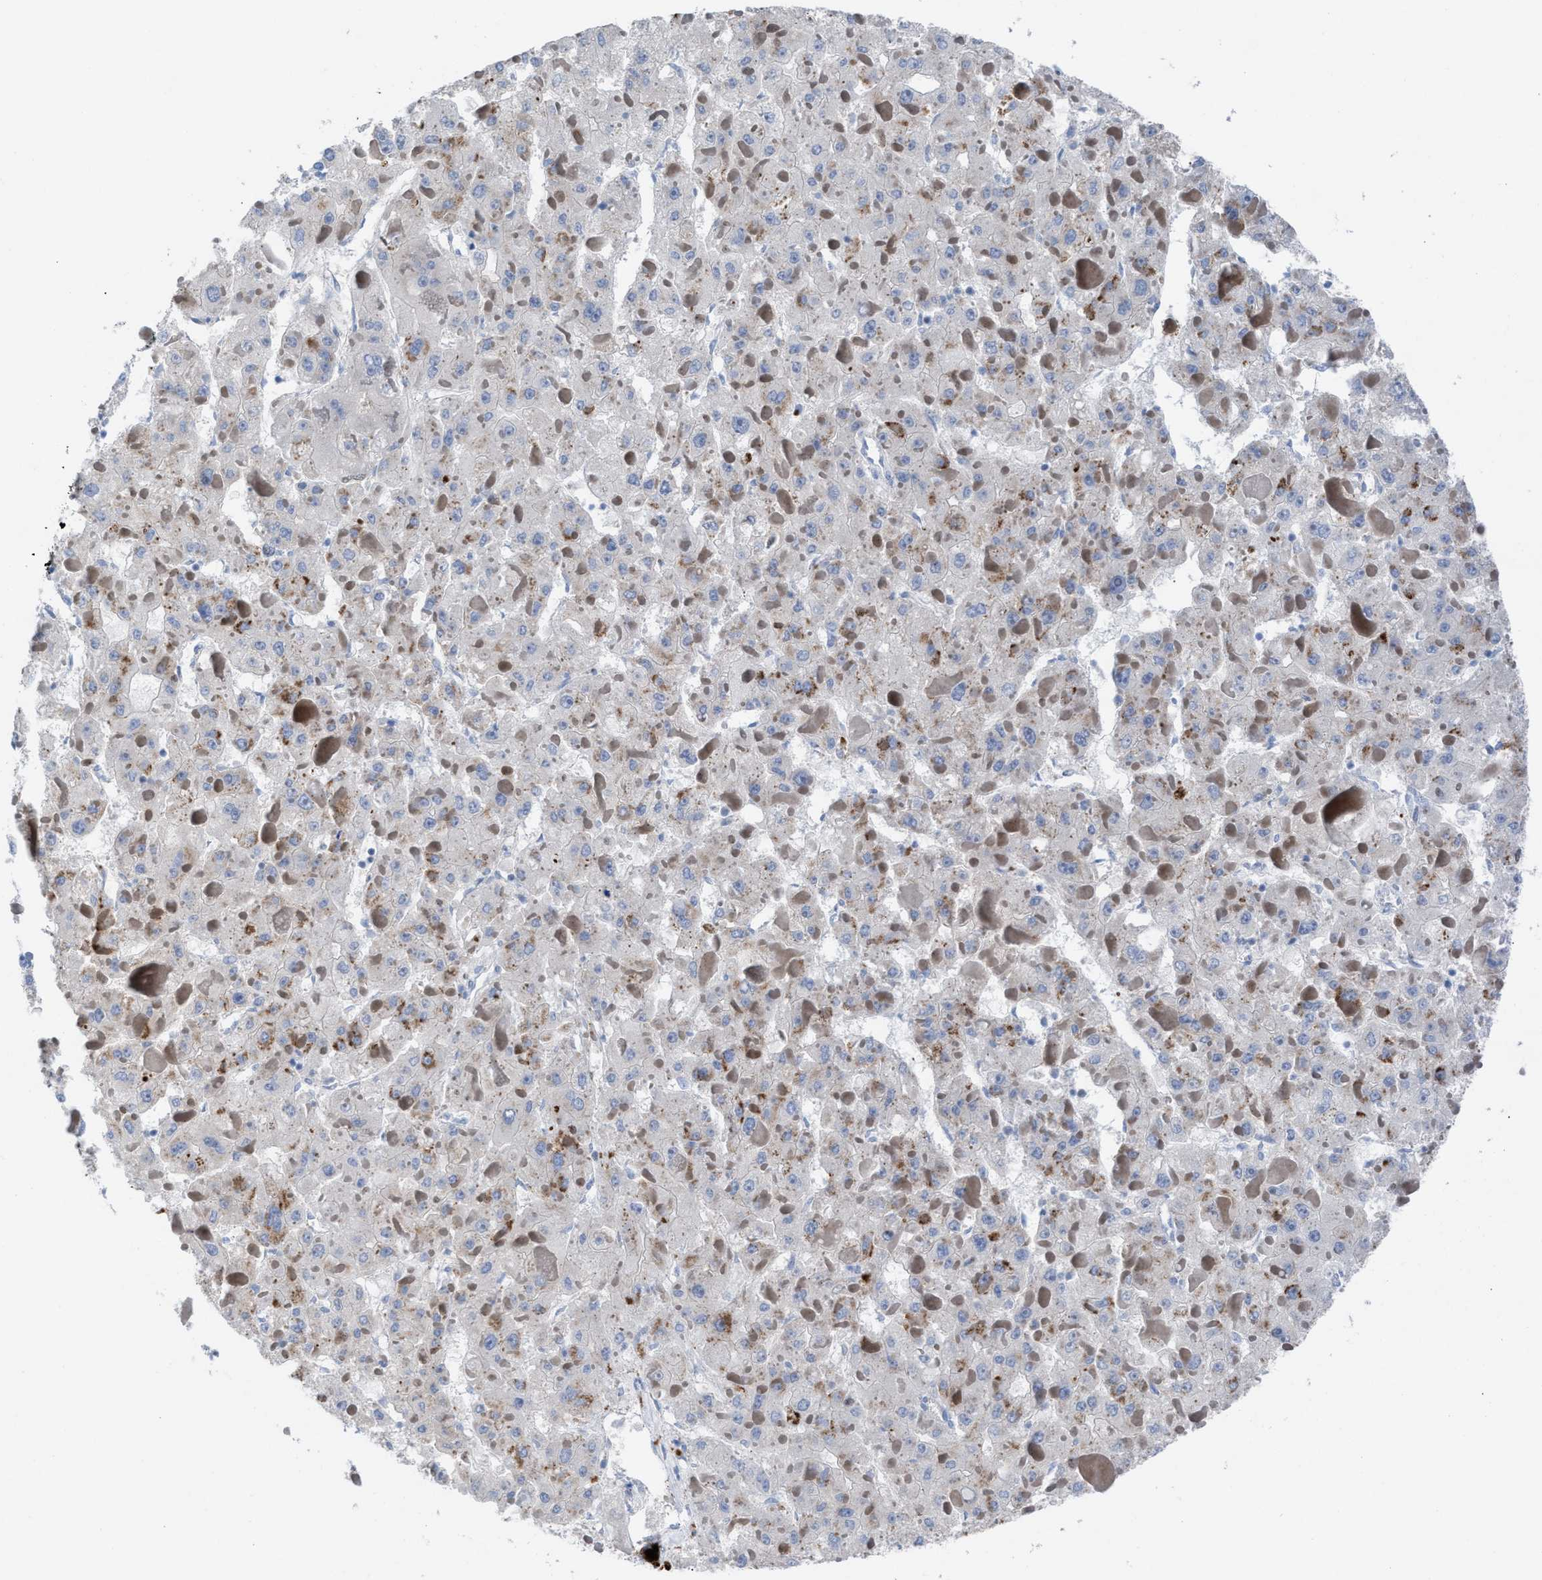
{"staining": {"intensity": "weak", "quantity": "<25%", "location": "cytoplasmic/membranous"}, "tissue": "liver cancer", "cell_type": "Tumor cells", "image_type": "cancer", "snomed": [{"axis": "morphology", "description": "Carcinoma, Hepatocellular, NOS"}, {"axis": "topography", "description": "Liver"}], "caption": "Tumor cells are negative for protein expression in human liver cancer (hepatocellular carcinoma).", "gene": "SLC47A1", "patient": {"sex": "female", "age": 73}}